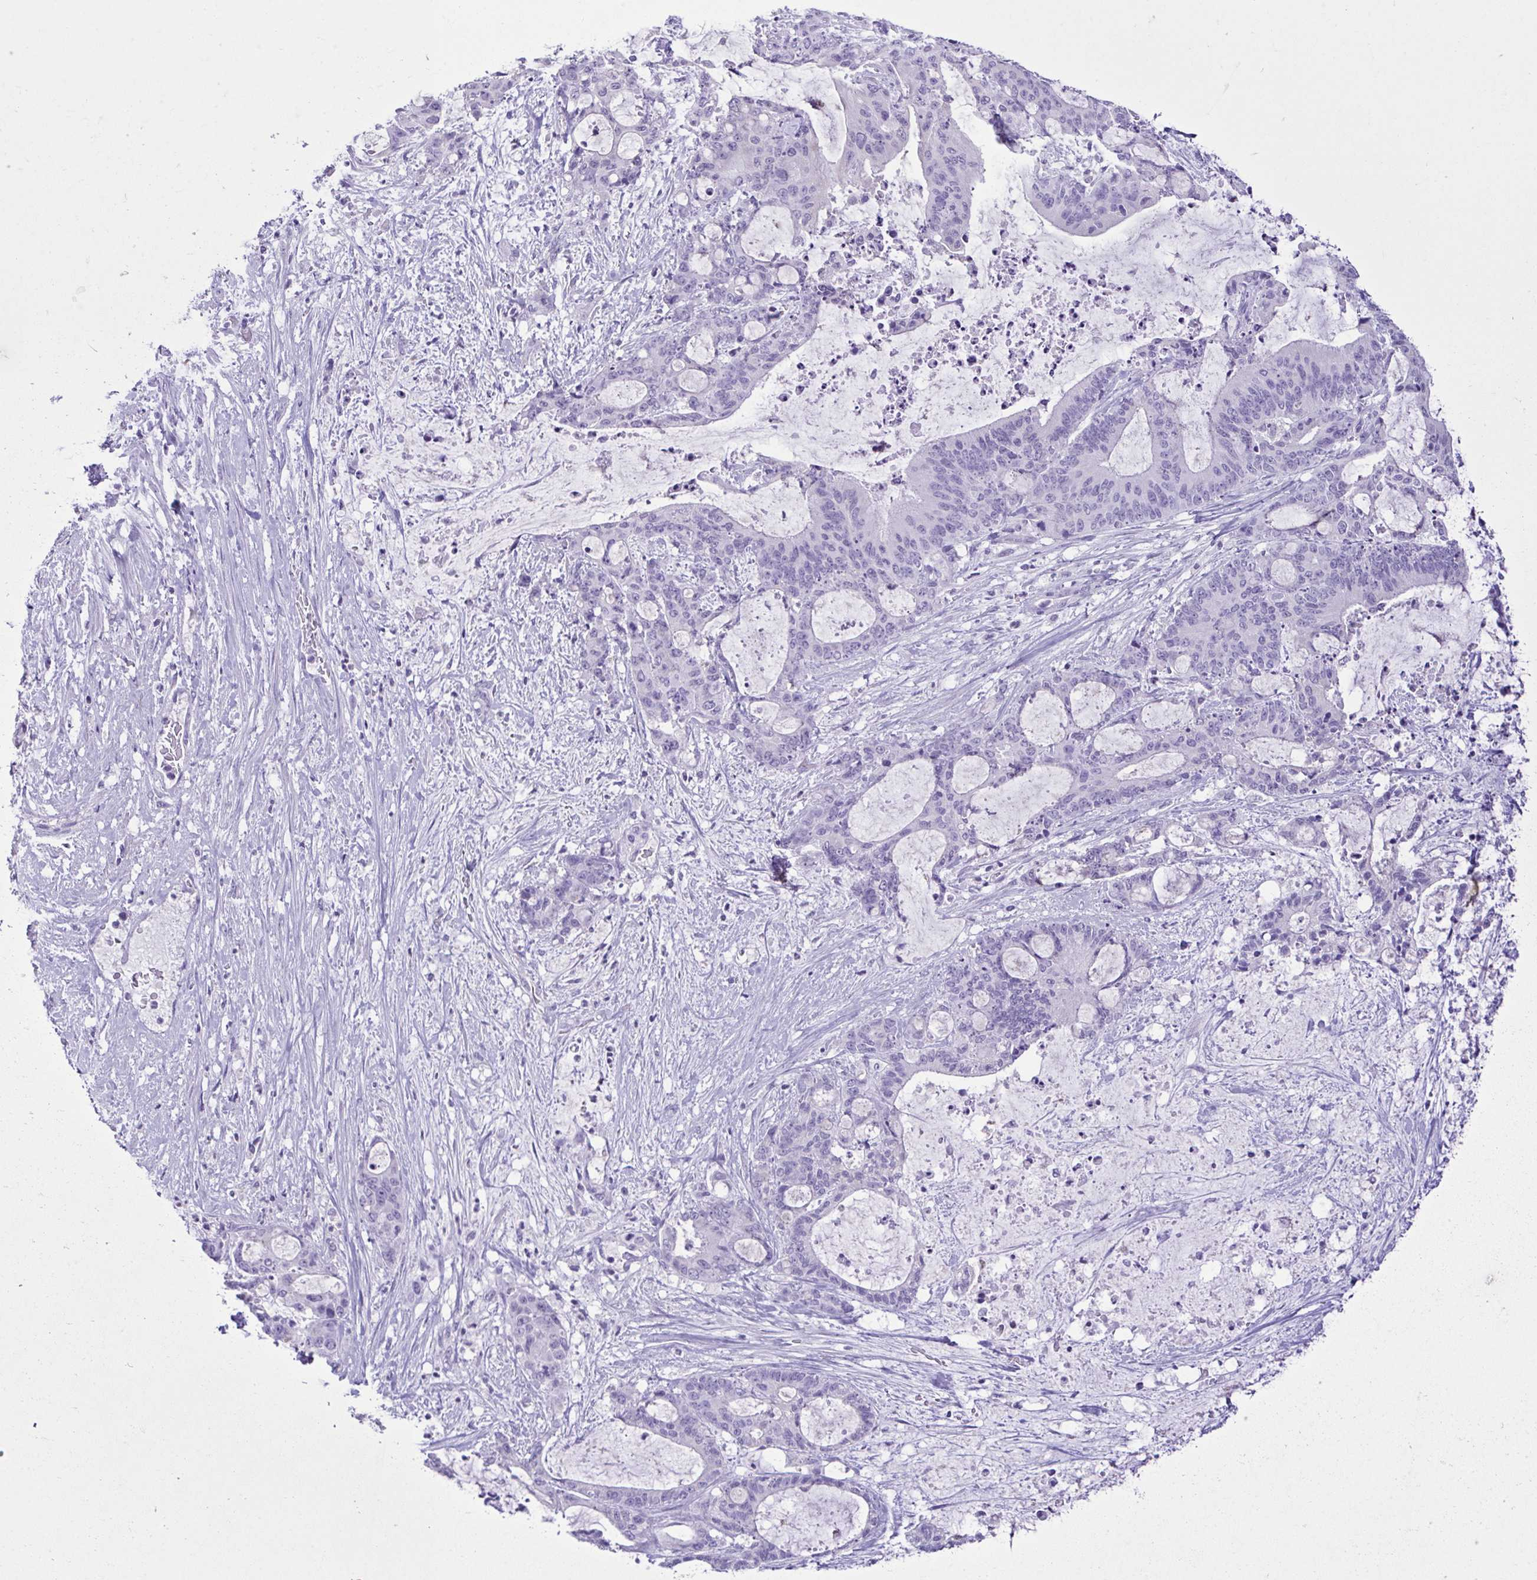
{"staining": {"intensity": "negative", "quantity": "none", "location": "none"}, "tissue": "liver cancer", "cell_type": "Tumor cells", "image_type": "cancer", "snomed": [{"axis": "morphology", "description": "Normal tissue, NOS"}, {"axis": "morphology", "description": "Cholangiocarcinoma"}, {"axis": "topography", "description": "Liver"}, {"axis": "topography", "description": "Peripheral nerve tissue"}], "caption": "DAB (3,3'-diaminobenzidine) immunohistochemical staining of liver cholangiocarcinoma reveals no significant positivity in tumor cells.", "gene": "CBY2", "patient": {"sex": "female", "age": 73}}